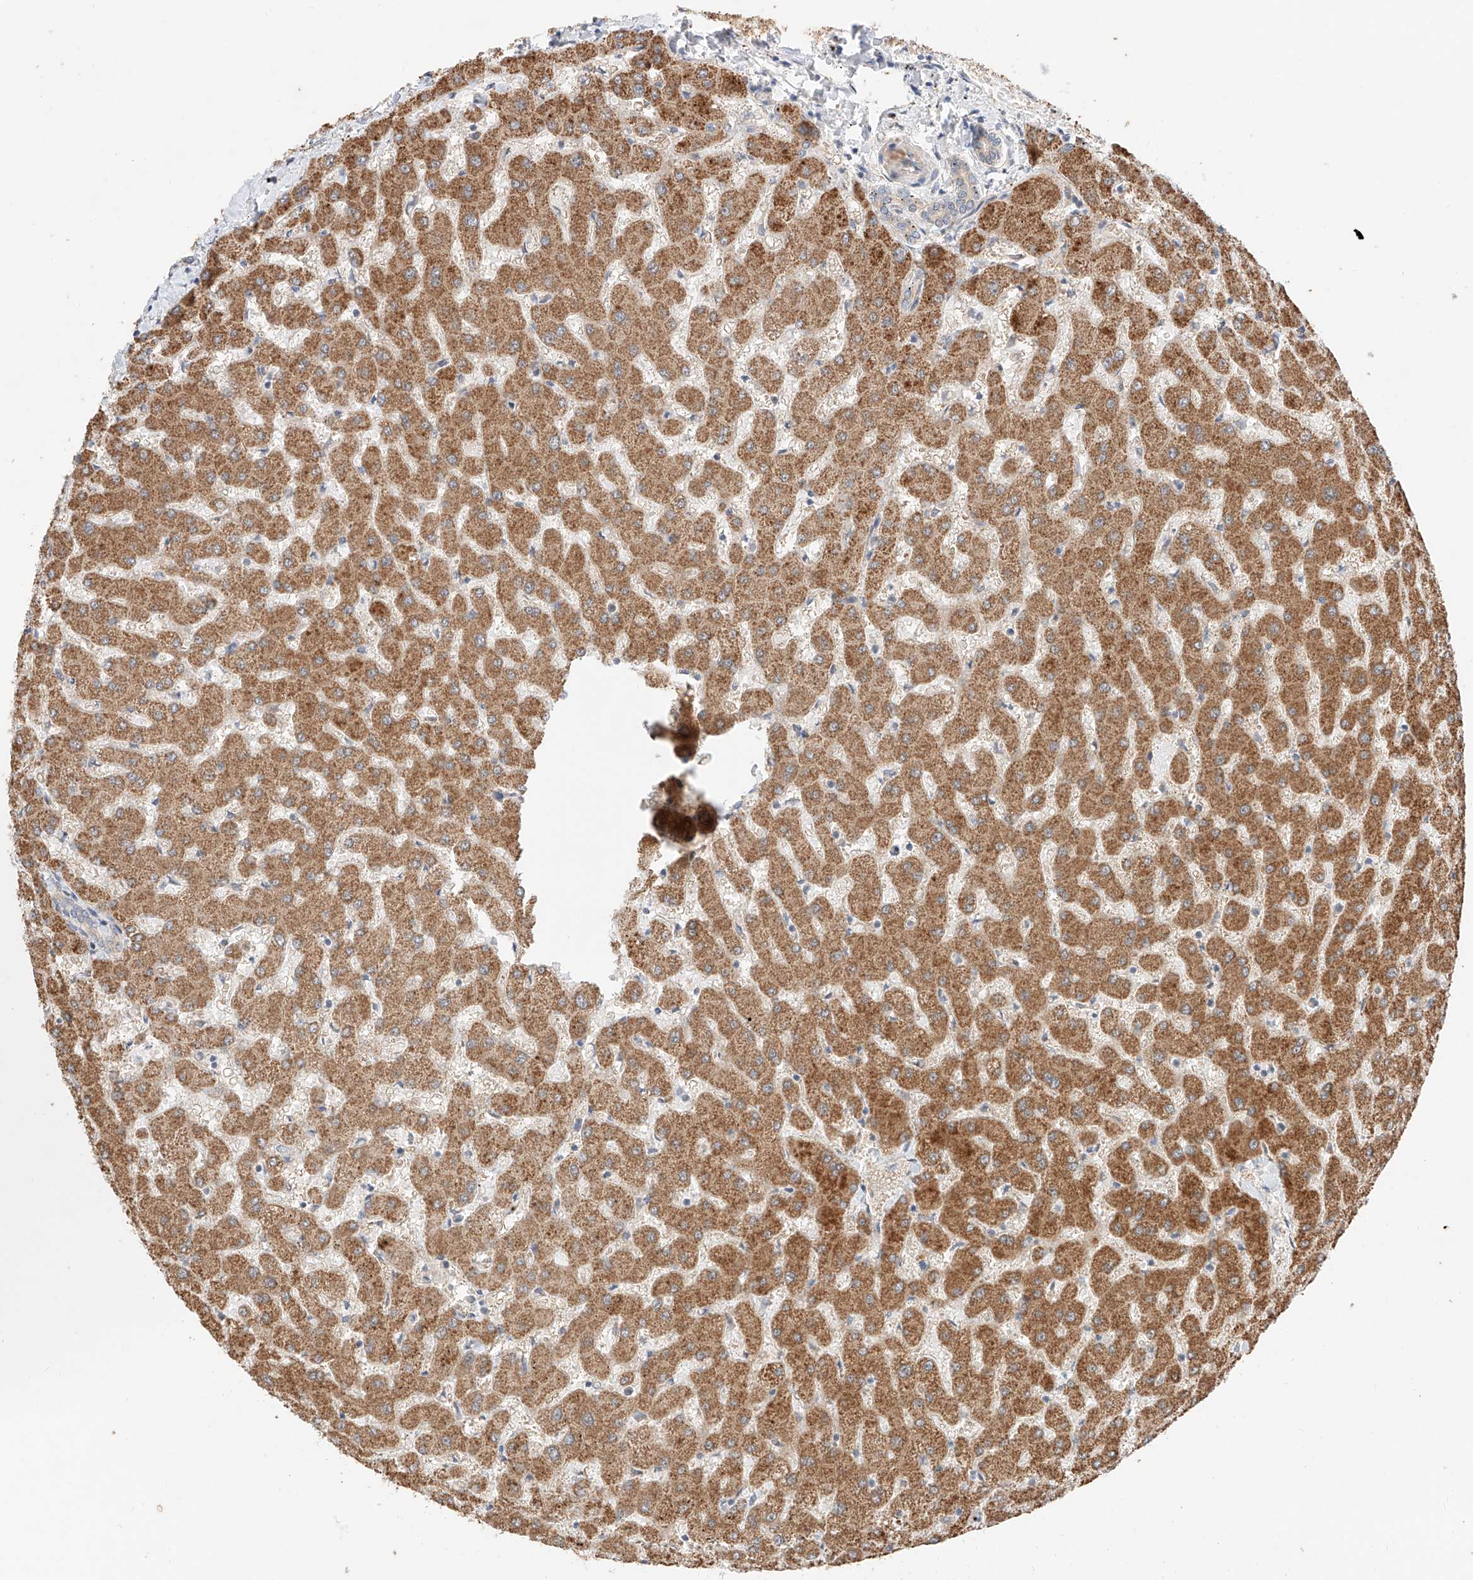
{"staining": {"intensity": "negative", "quantity": "none", "location": "none"}, "tissue": "liver", "cell_type": "Cholangiocytes", "image_type": "normal", "snomed": [{"axis": "morphology", "description": "Normal tissue, NOS"}, {"axis": "topography", "description": "Liver"}], "caption": "The photomicrograph displays no significant staining in cholangiocytes of liver.", "gene": "GCNT1", "patient": {"sex": "female", "age": 63}}